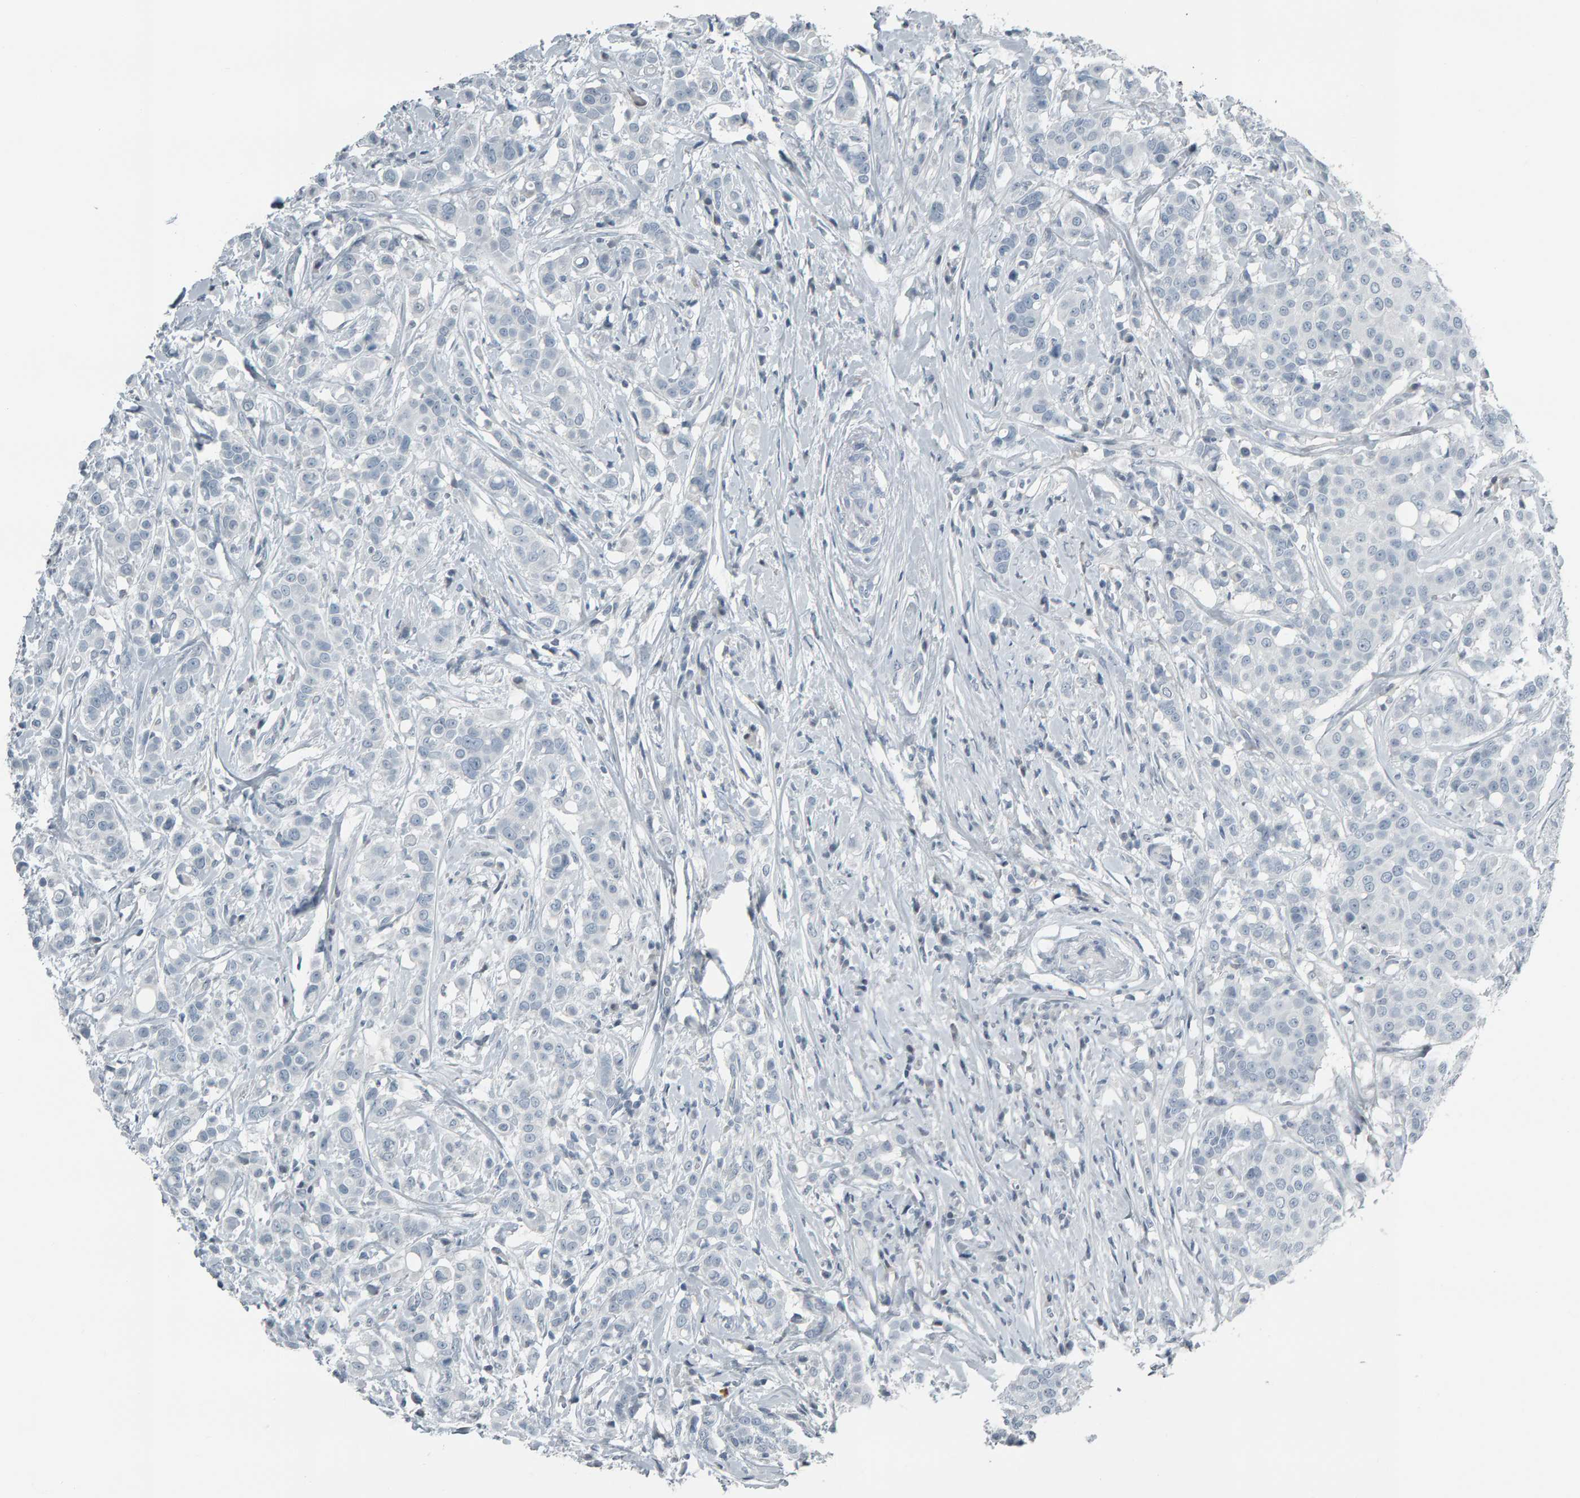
{"staining": {"intensity": "negative", "quantity": "none", "location": "none"}, "tissue": "breast cancer", "cell_type": "Tumor cells", "image_type": "cancer", "snomed": [{"axis": "morphology", "description": "Duct carcinoma"}, {"axis": "topography", "description": "Breast"}], "caption": "A high-resolution histopathology image shows IHC staining of invasive ductal carcinoma (breast), which reveals no significant staining in tumor cells. (DAB immunohistochemistry, high magnification).", "gene": "PYY", "patient": {"sex": "female", "age": 27}}